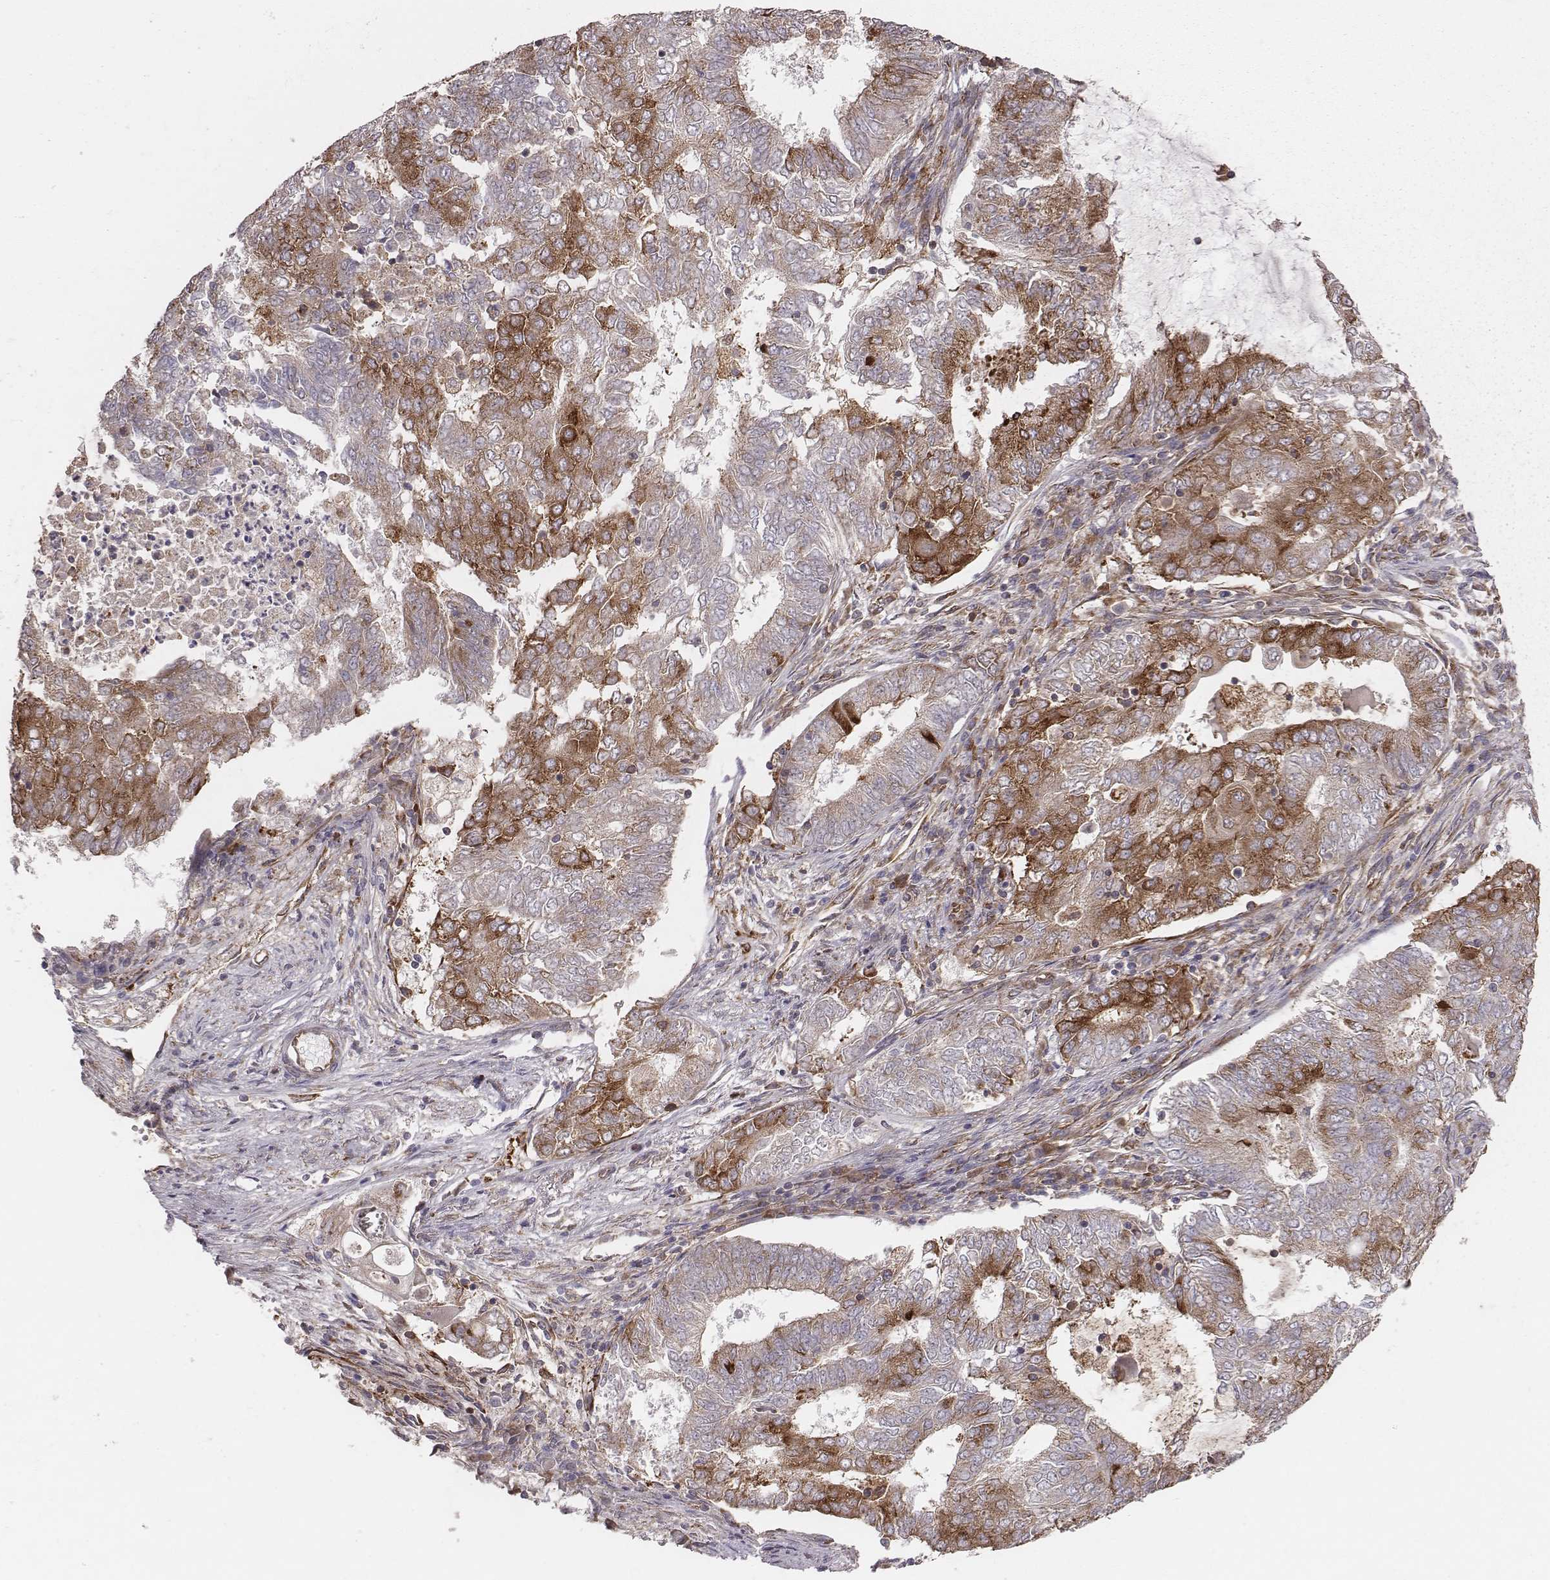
{"staining": {"intensity": "moderate", "quantity": "<25%", "location": "cytoplasmic/membranous"}, "tissue": "endometrial cancer", "cell_type": "Tumor cells", "image_type": "cancer", "snomed": [{"axis": "morphology", "description": "Adenocarcinoma, NOS"}, {"axis": "topography", "description": "Endometrium"}], "caption": "Protein staining of endometrial adenocarcinoma tissue demonstrates moderate cytoplasmic/membranous positivity in about <25% of tumor cells.", "gene": "TXLNA", "patient": {"sex": "female", "age": 62}}